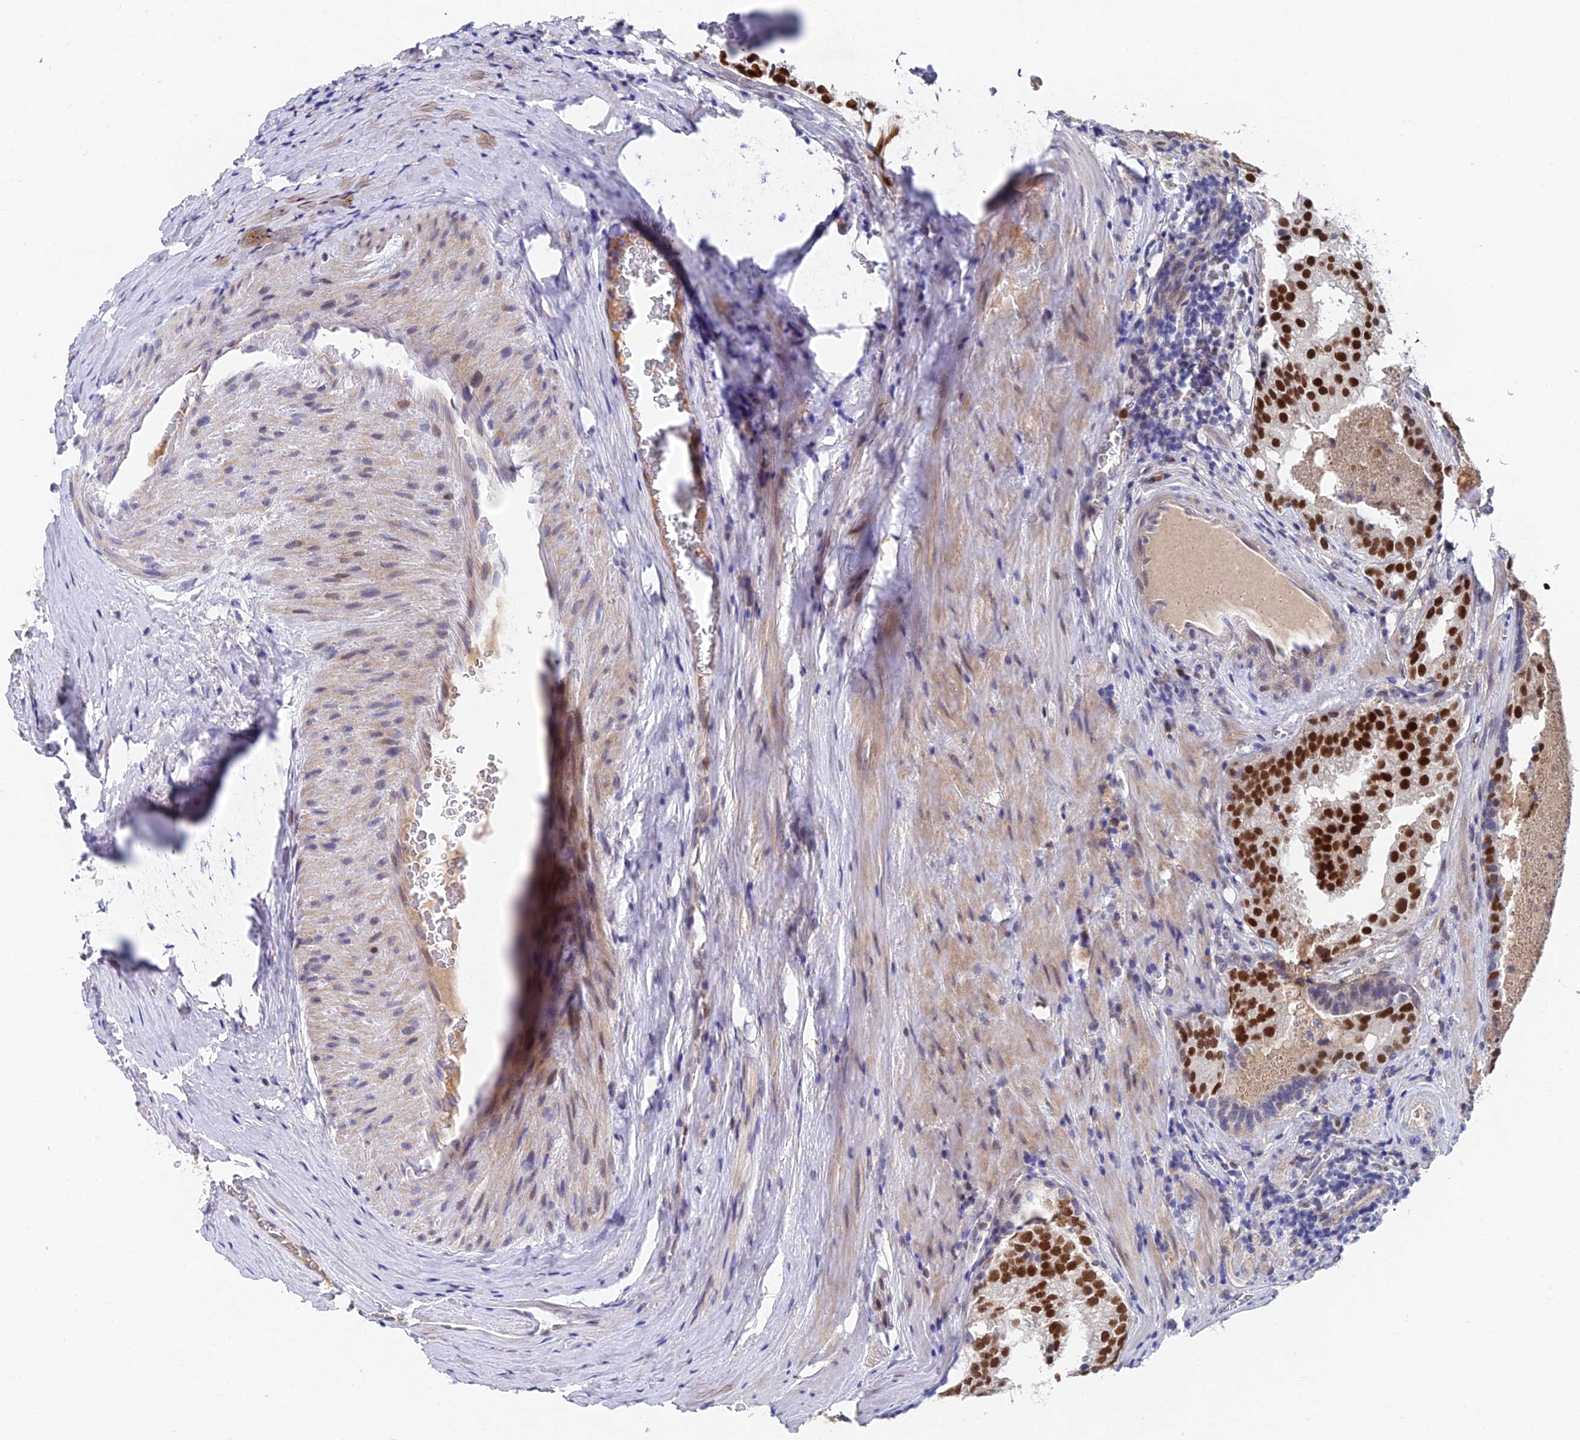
{"staining": {"intensity": "strong", "quantity": ">75%", "location": "nuclear"}, "tissue": "prostate cancer", "cell_type": "Tumor cells", "image_type": "cancer", "snomed": [{"axis": "morphology", "description": "Adenocarcinoma, High grade"}, {"axis": "topography", "description": "Prostate"}], "caption": "Tumor cells exhibit high levels of strong nuclear staining in about >75% of cells in human prostate cancer (high-grade adenocarcinoma).", "gene": "TRIM24", "patient": {"sex": "male", "age": 68}}